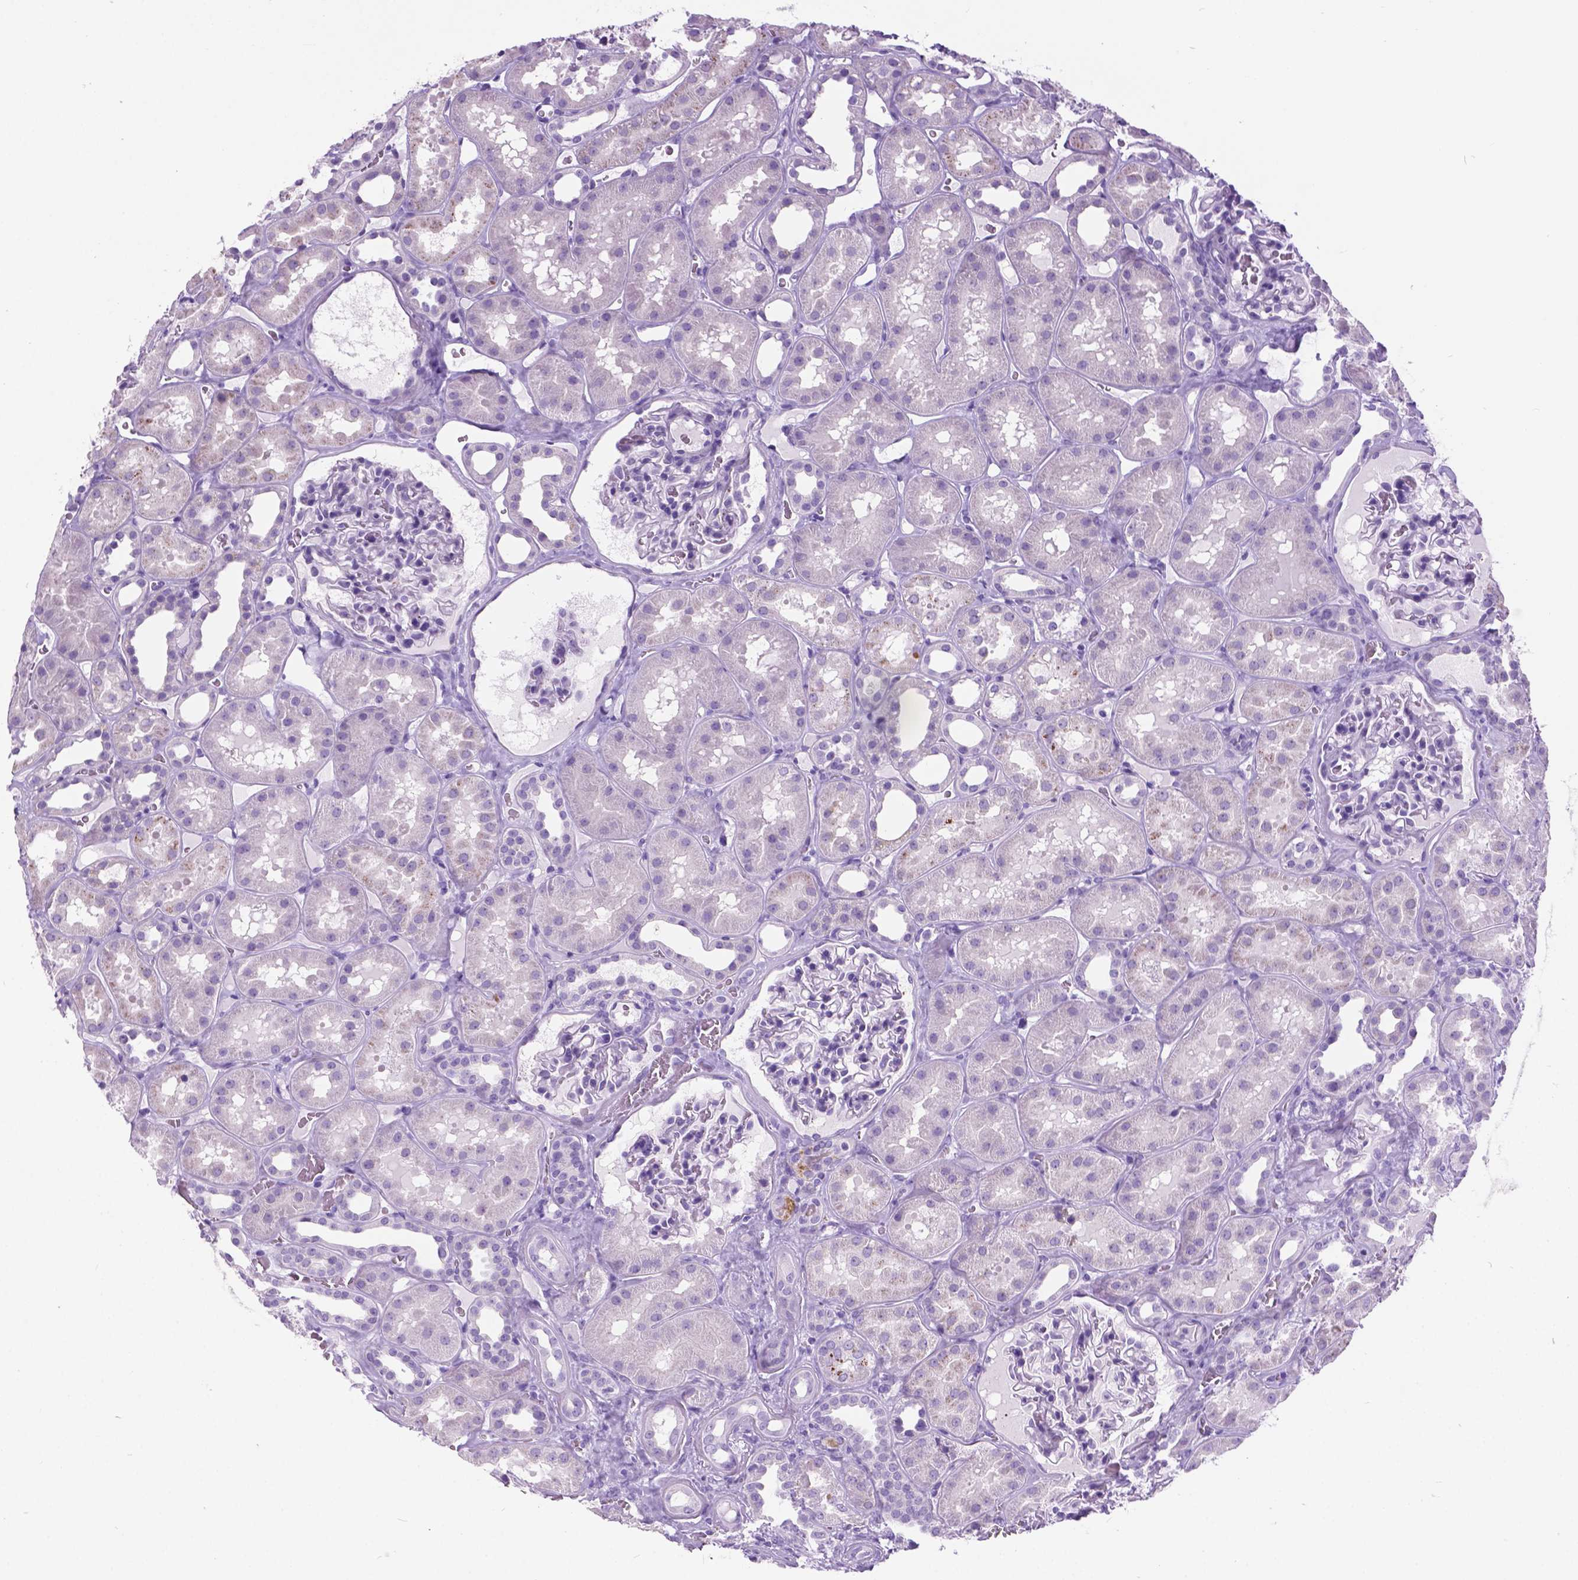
{"staining": {"intensity": "negative", "quantity": "none", "location": "none"}, "tissue": "kidney", "cell_type": "Cells in glomeruli", "image_type": "normal", "snomed": [{"axis": "morphology", "description": "Normal tissue, NOS"}, {"axis": "topography", "description": "Kidney"}], "caption": "Cells in glomeruli show no significant protein expression in normal kidney. (Stains: DAB (3,3'-diaminobenzidine) immunohistochemistry (IHC) with hematoxylin counter stain, Microscopy: brightfield microscopy at high magnification).", "gene": "ARMS2", "patient": {"sex": "female", "age": 41}}